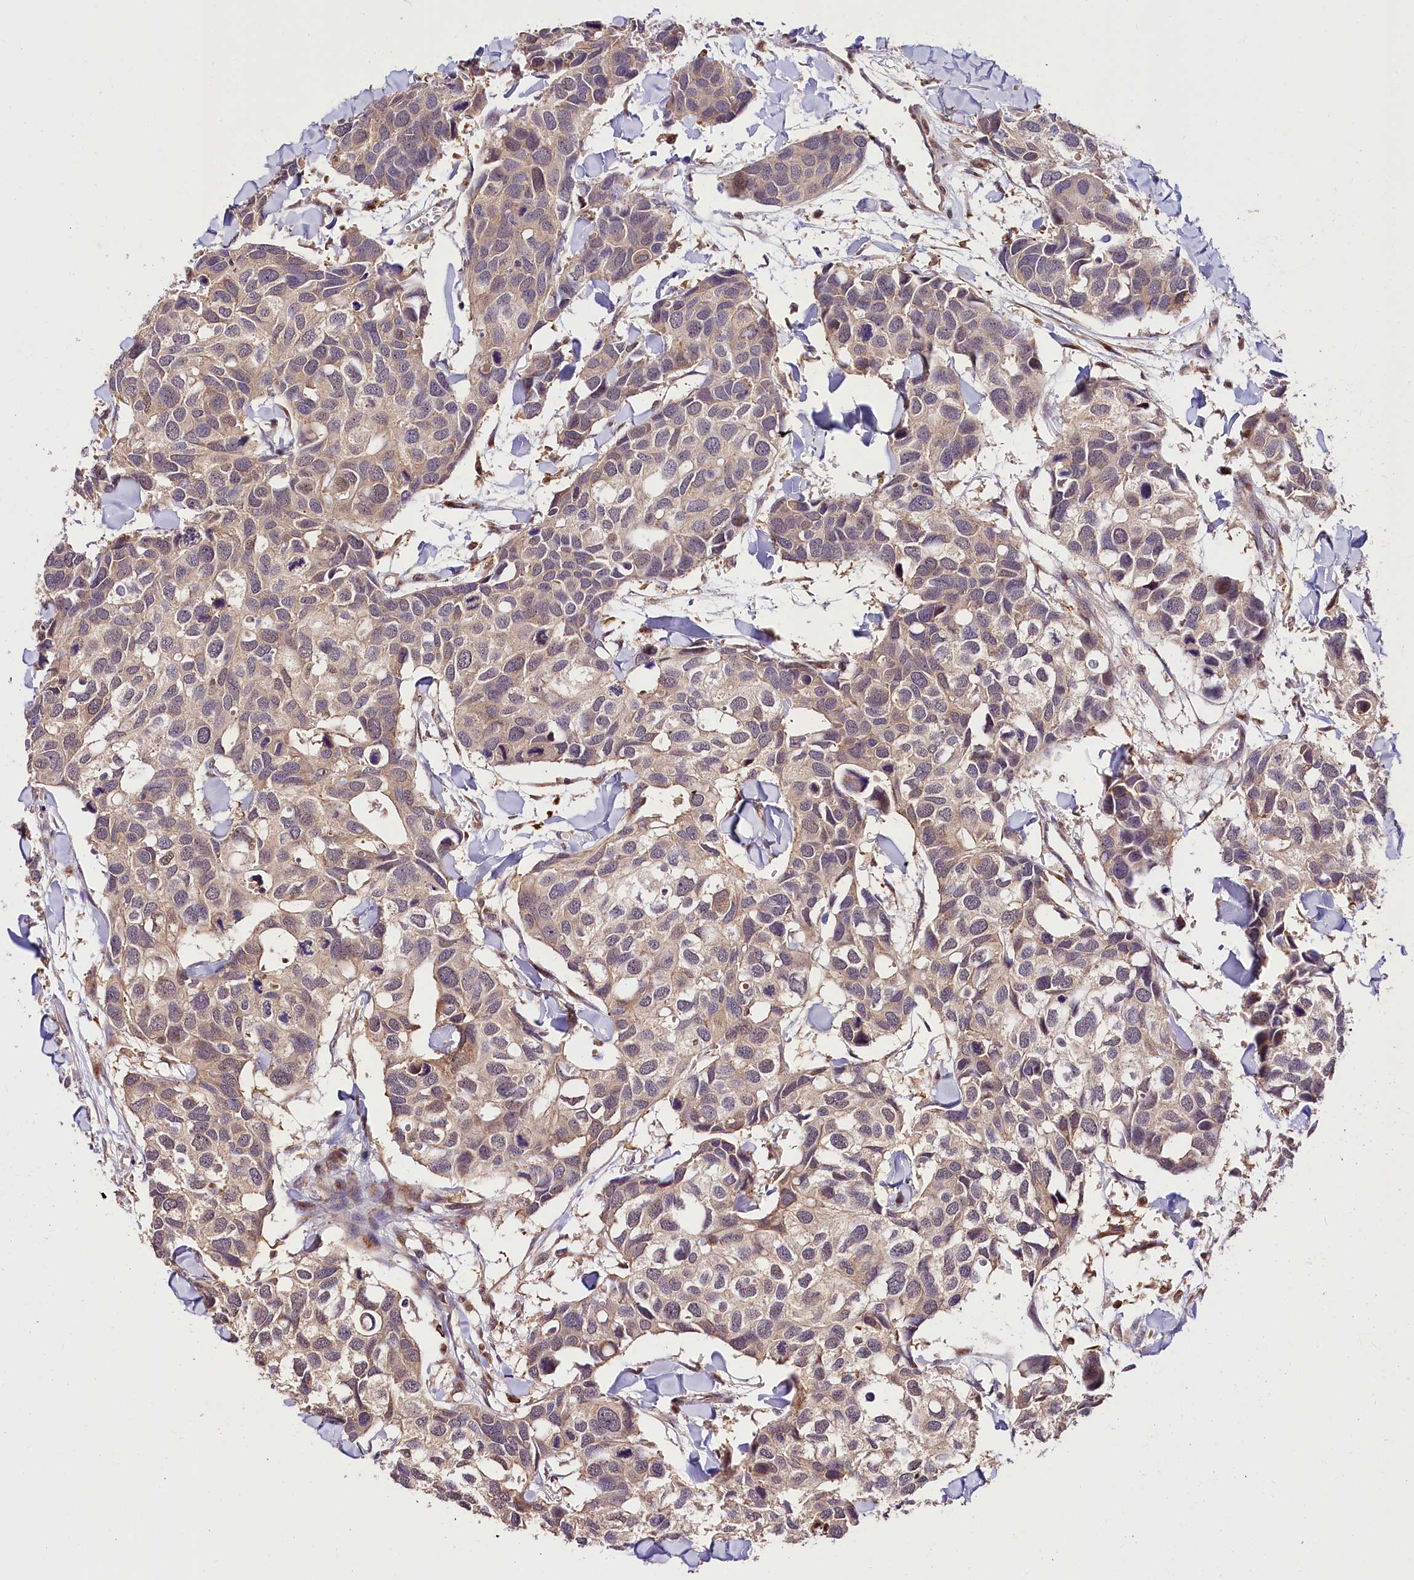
{"staining": {"intensity": "weak", "quantity": "<25%", "location": "cytoplasmic/membranous"}, "tissue": "breast cancer", "cell_type": "Tumor cells", "image_type": "cancer", "snomed": [{"axis": "morphology", "description": "Duct carcinoma"}, {"axis": "topography", "description": "Breast"}], "caption": "Tumor cells are negative for protein expression in human breast intraductal carcinoma. (Brightfield microscopy of DAB IHC at high magnification).", "gene": "CHORDC1", "patient": {"sex": "female", "age": 83}}